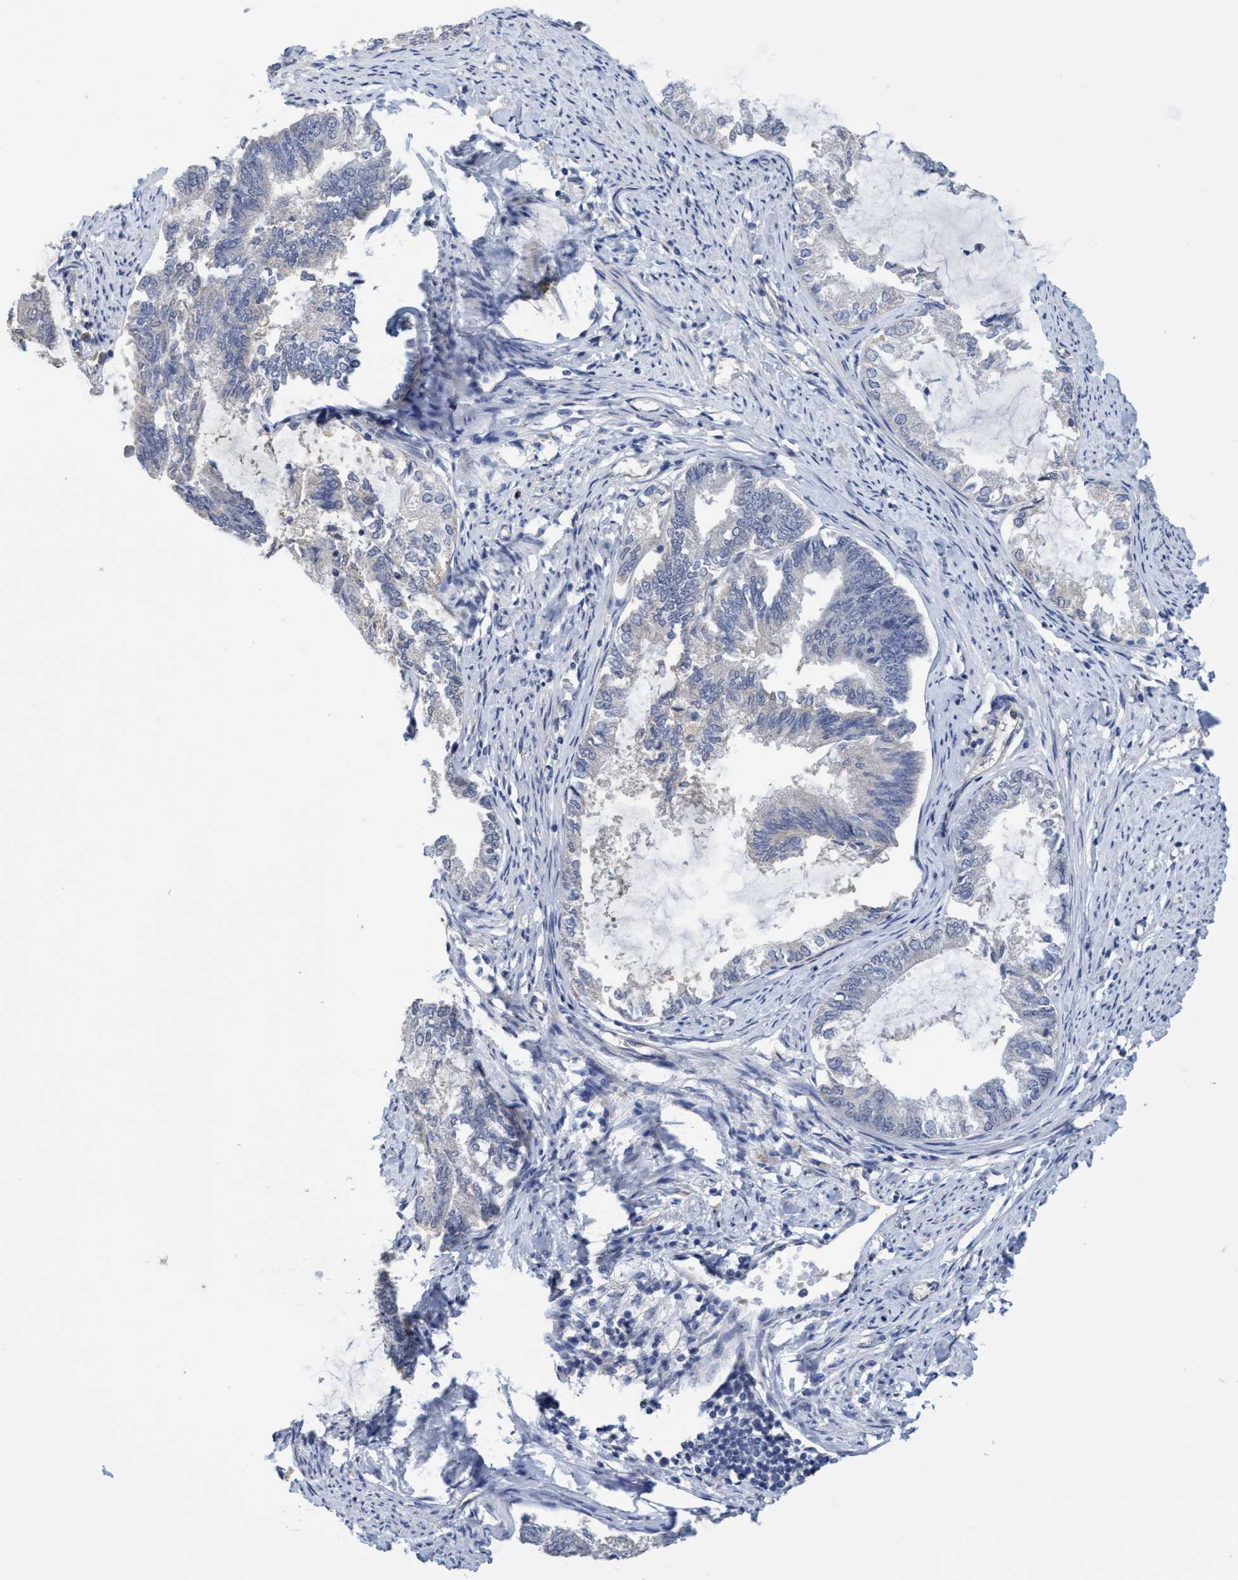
{"staining": {"intensity": "negative", "quantity": "none", "location": "none"}, "tissue": "endometrial cancer", "cell_type": "Tumor cells", "image_type": "cancer", "snomed": [{"axis": "morphology", "description": "Adenocarcinoma, NOS"}, {"axis": "topography", "description": "Endometrium"}], "caption": "Human adenocarcinoma (endometrial) stained for a protein using immunohistochemistry displays no positivity in tumor cells.", "gene": "SEMA4D", "patient": {"sex": "female", "age": 86}}